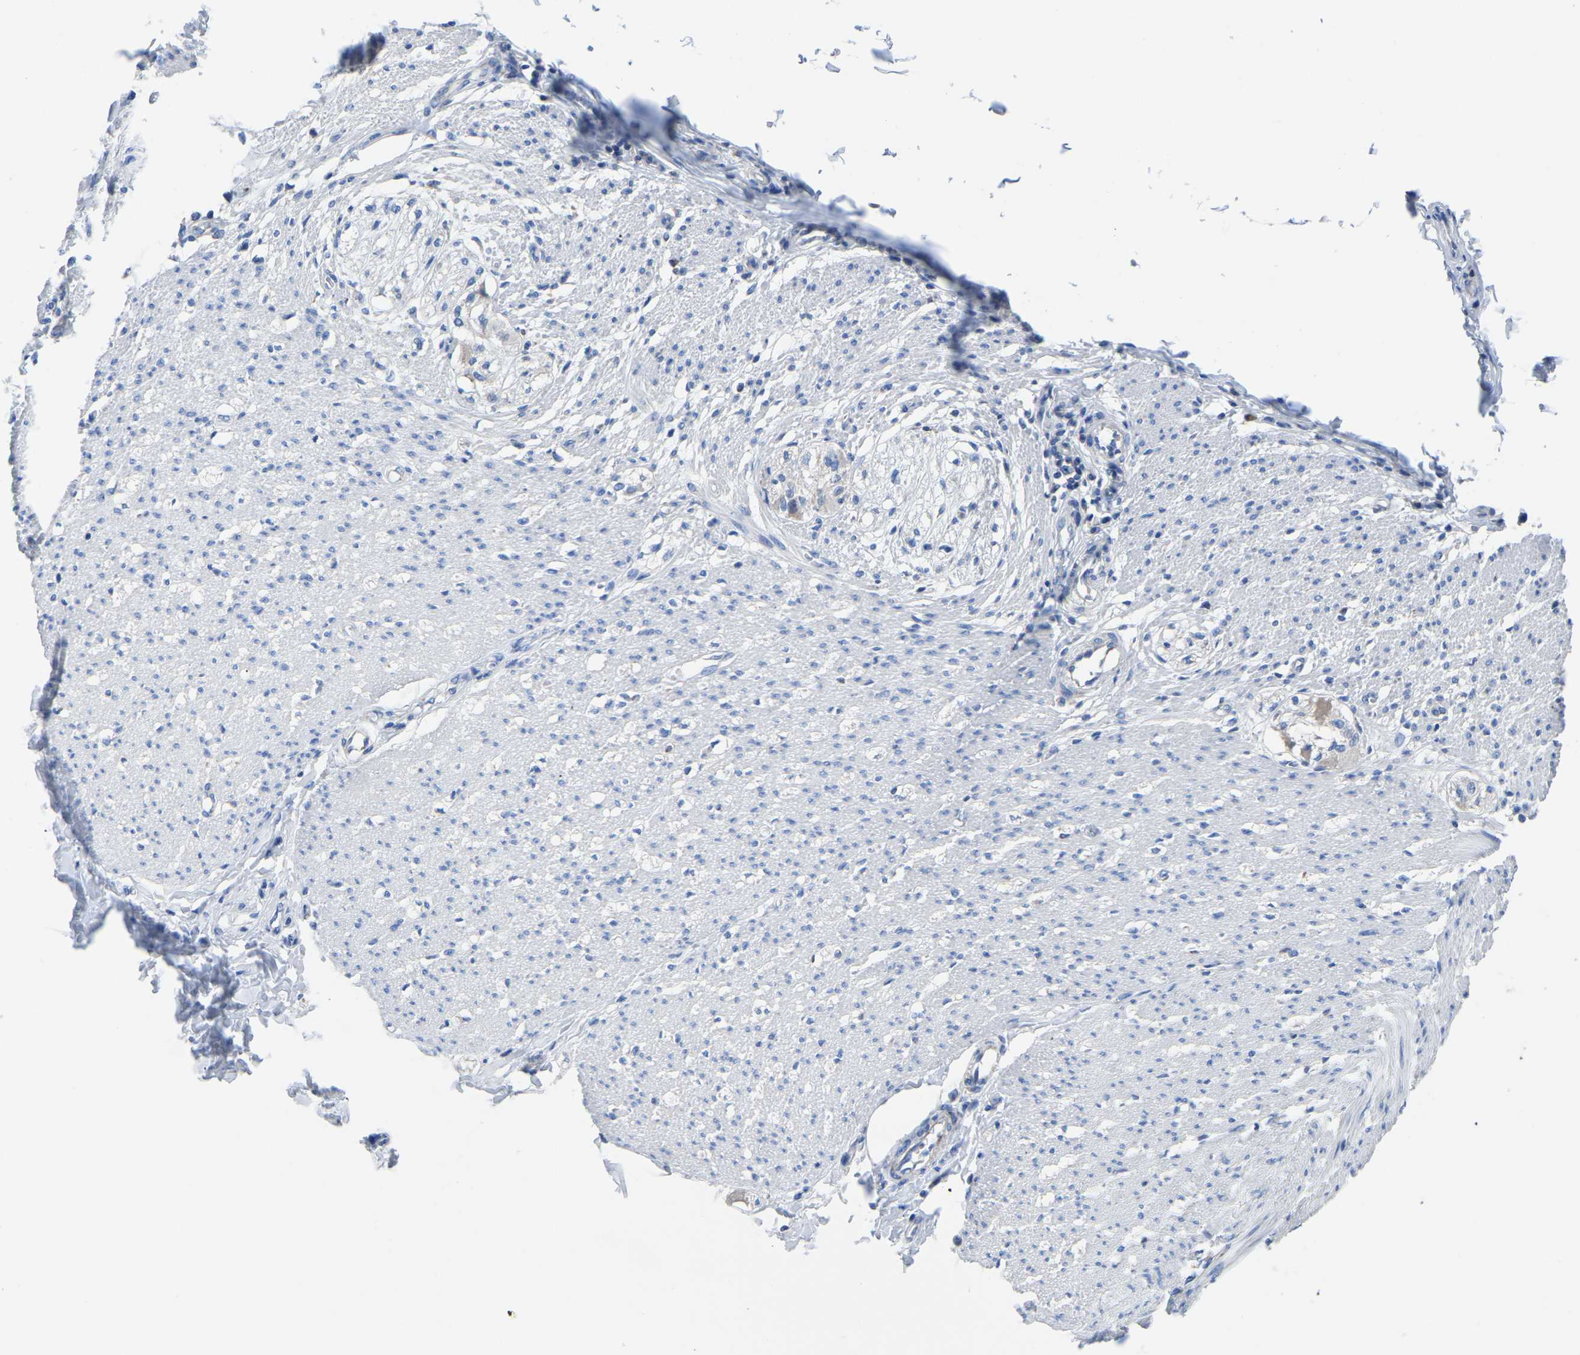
{"staining": {"intensity": "negative", "quantity": "none", "location": "none"}, "tissue": "smooth muscle", "cell_type": "Smooth muscle cells", "image_type": "normal", "snomed": [{"axis": "morphology", "description": "Normal tissue, NOS"}, {"axis": "morphology", "description": "Adenocarcinoma, NOS"}, {"axis": "topography", "description": "Colon"}, {"axis": "topography", "description": "Peripheral nerve tissue"}], "caption": "Smooth muscle cells are negative for brown protein staining in unremarkable smooth muscle. (DAB immunohistochemistry, high magnification).", "gene": "ETFA", "patient": {"sex": "male", "age": 14}}